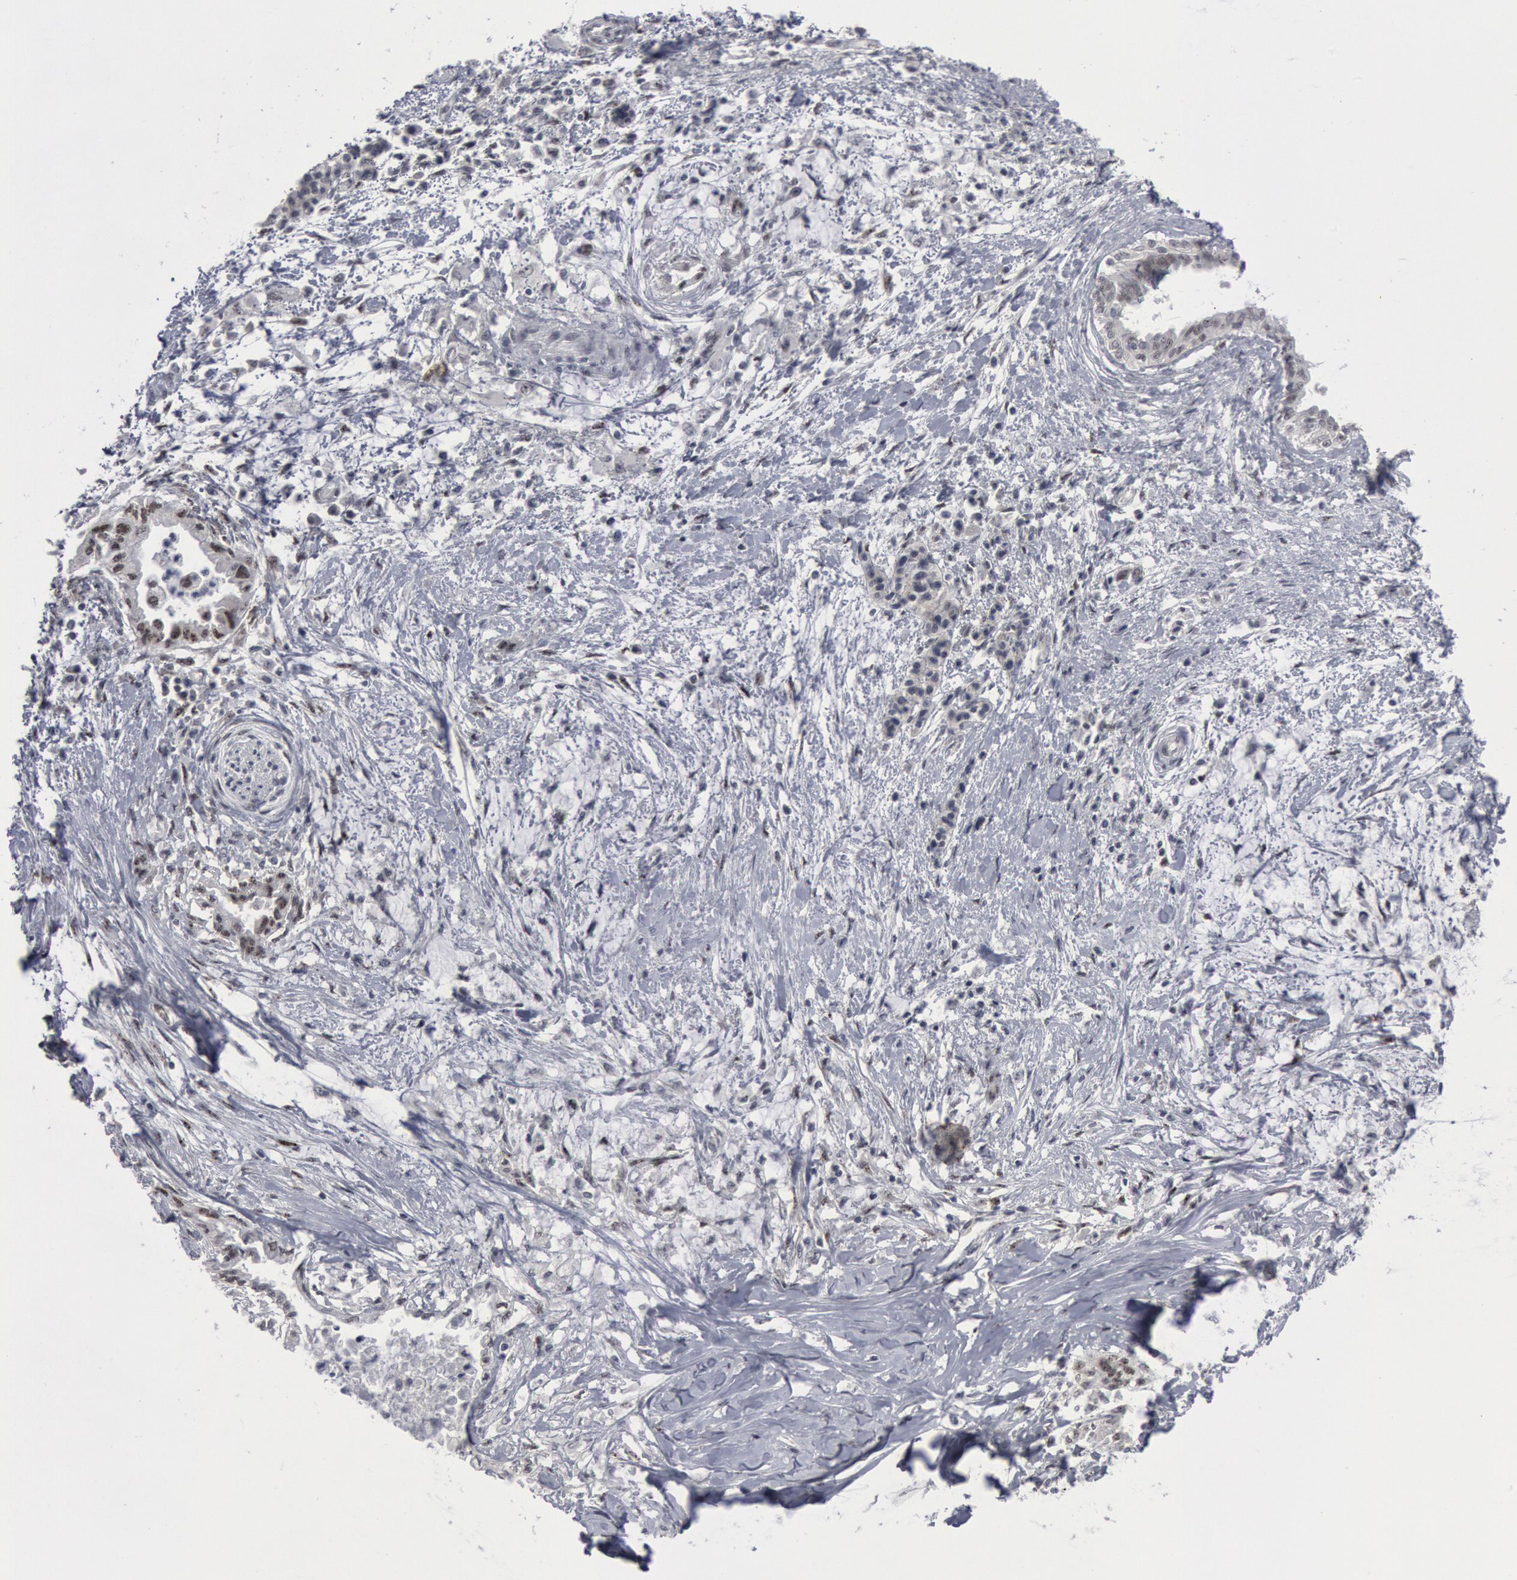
{"staining": {"intensity": "weak", "quantity": "25%-75%", "location": "nuclear"}, "tissue": "pancreatic cancer", "cell_type": "Tumor cells", "image_type": "cancer", "snomed": [{"axis": "morphology", "description": "Adenocarcinoma, NOS"}, {"axis": "topography", "description": "Pancreas"}], "caption": "Tumor cells exhibit low levels of weak nuclear positivity in about 25%-75% of cells in pancreatic cancer. (DAB (3,3'-diaminobenzidine) = brown stain, brightfield microscopy at high magnification).", "gene": "FOXO1", "patient": {"sex": "female", "age": 64}}